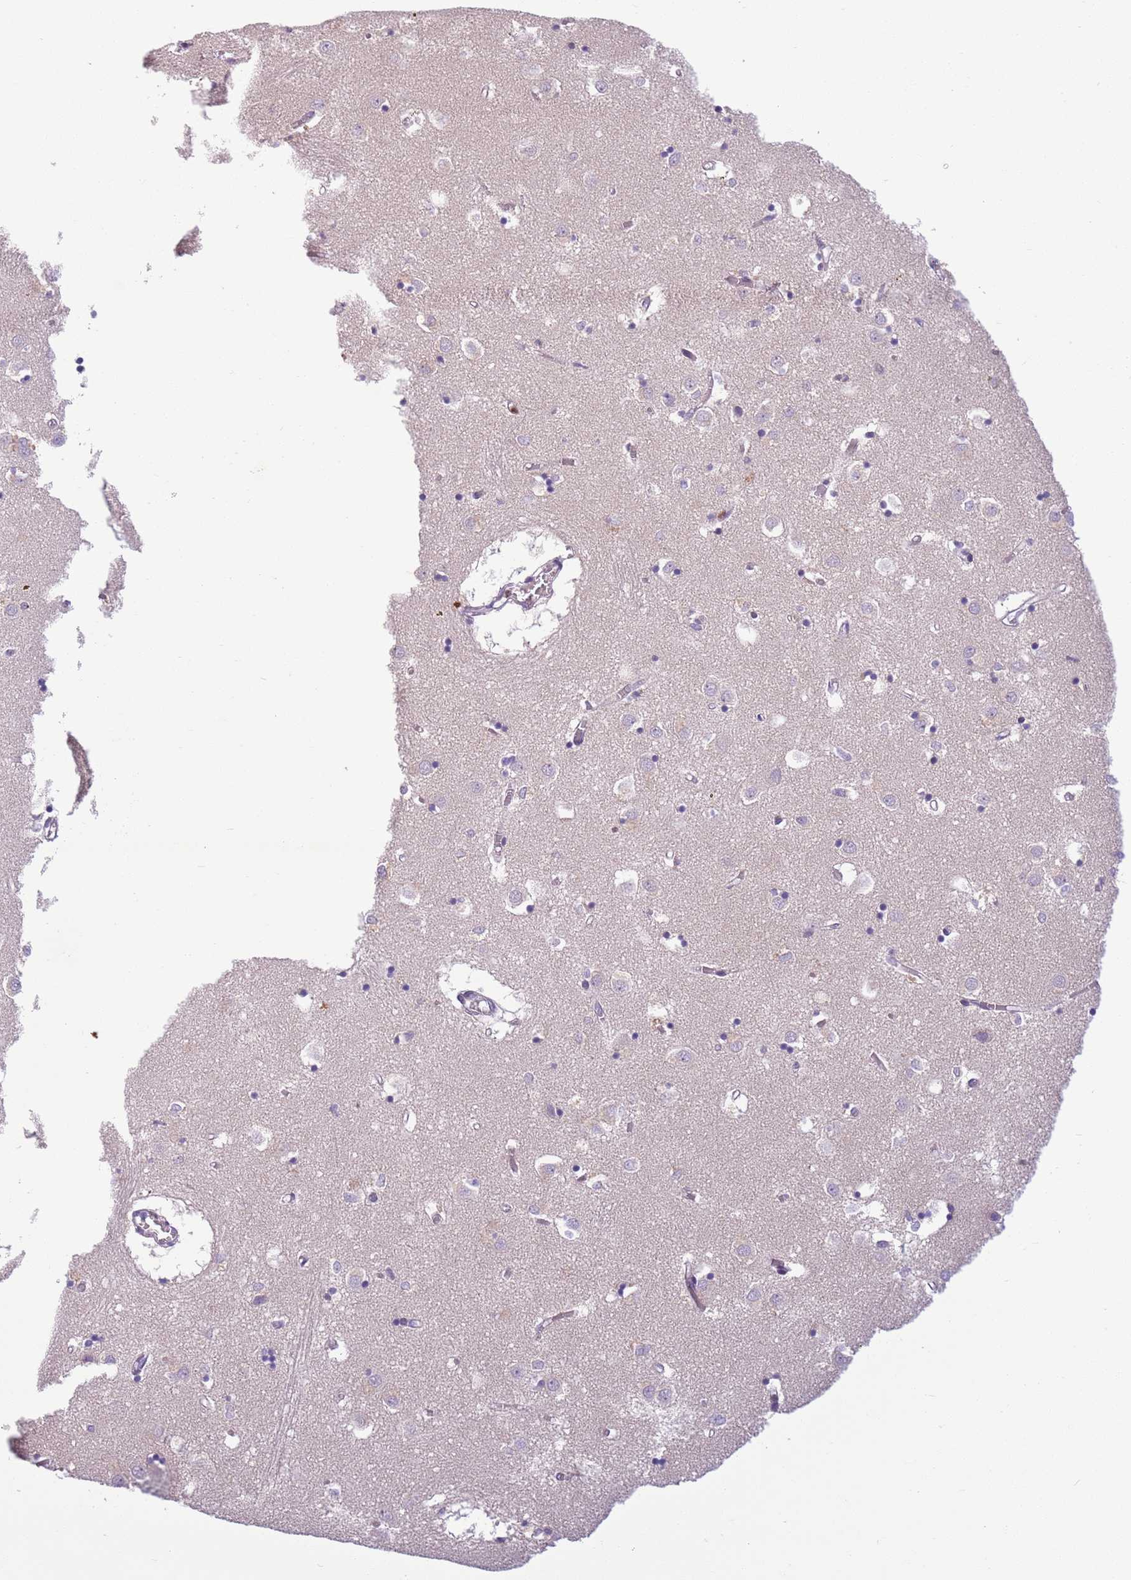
{"staining": {"intensity": "negative", "quantity": "none", "location": "none"}, "tissue": "caudate", "cell_type": "Glial cells", "image_type": "normal", "snomed": [{"axis": "morphology", "description": "Normal tissue, NOS"}, {"axis": "topography", "description": "Lateral ventricle wall"}], "caption": "Immunohistochemistry (IHC) of normal caudate reveals no positivity in glial cells.", "gene": "ADCY7", "patient": {"sex": "male", "age": 70}}